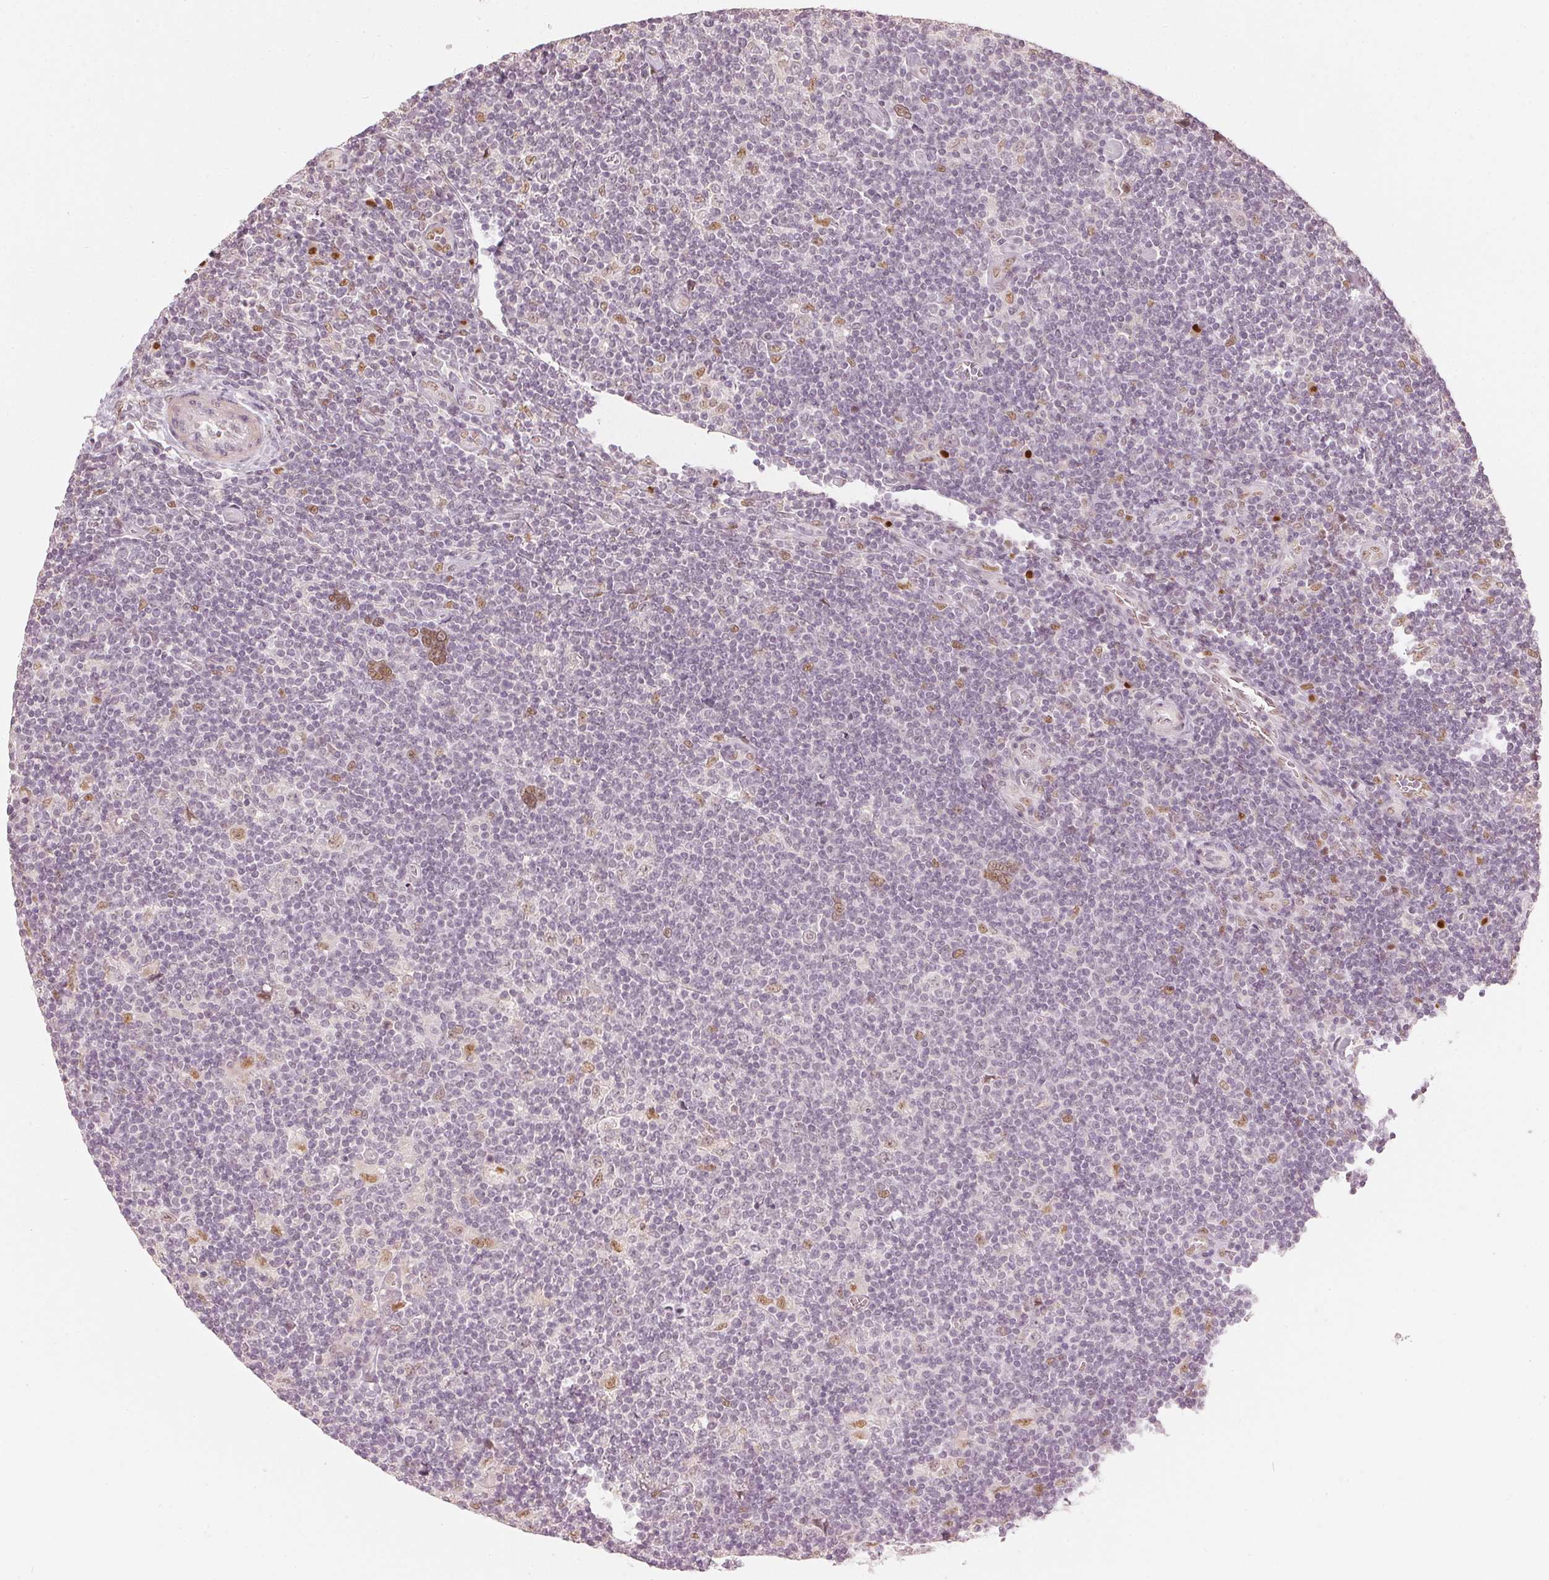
{"staining": {"intensity": "weak", "quantity": "25%-75%", "location": "nuclear"}, "tissue": "lymphoma", "cell_type": "Tumor cells", "image_type": "cancer", "snomed": [{"axis": "morphology", "description": "Hodgkin's disease, NOS"}, {"axis": "topography", "description": "Lymph node"}], "caption": "Lymphoma was stained to show a protein in brown. There is low levels of weak nuclear expression in about 25%-75% of tumor cells. The staining is performed using DAB brown chromogen to label protein expression. The nuclei are counter-stained blue using hematoxylin.", "gene": "SLC39A3", "patient": {"sex": "male", "age": 40}}